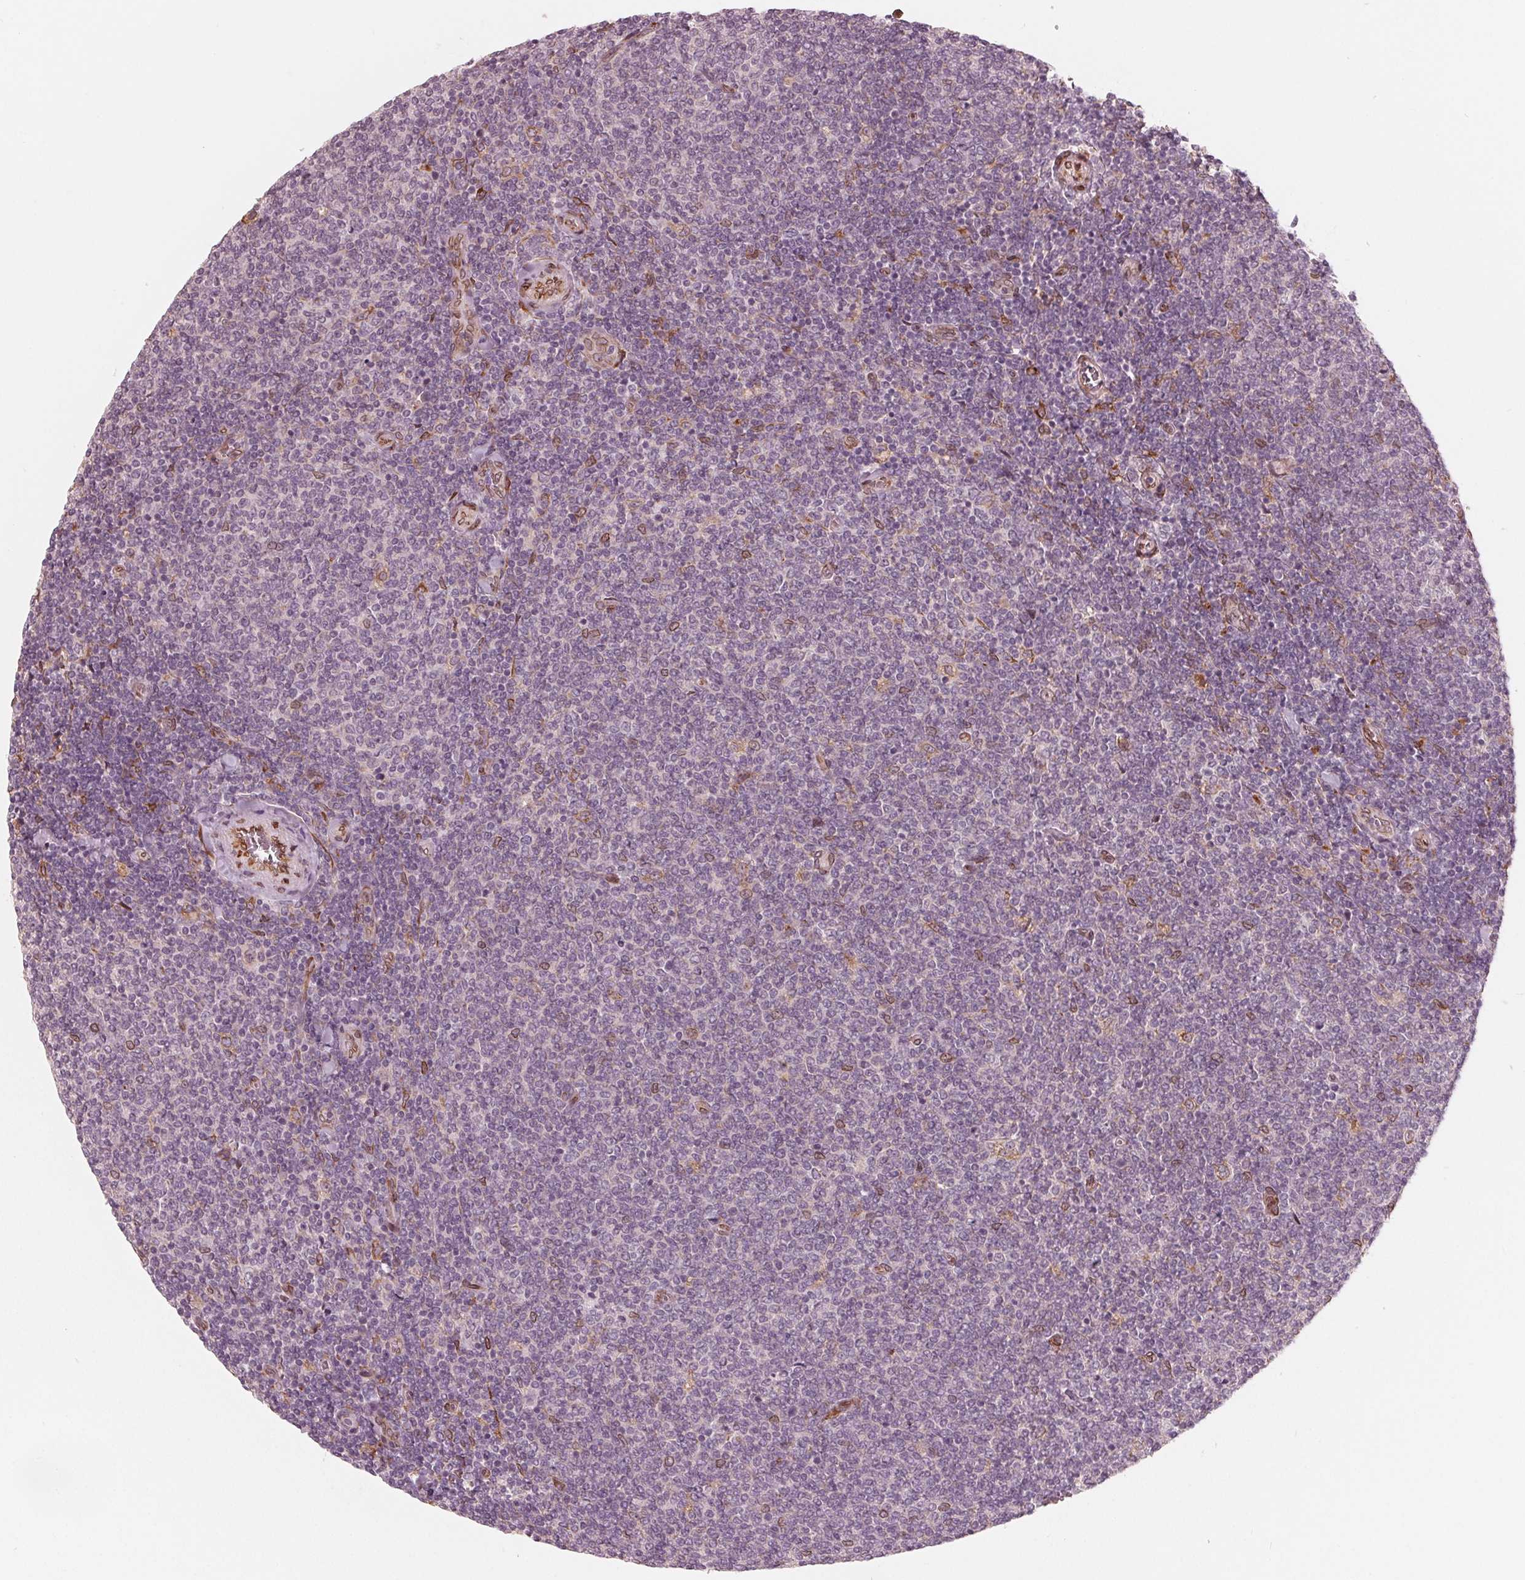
{"staining": {"intensity": "negative", "quantity": "none", "location": "none"}, "tissue": "lymphoma", "cell_type": "Tumor cells", "image_type": "cancer", "snomed": [{"axis": "morphology", "description": "Malignant lymphoma, non-Hodgkin's type, Low grade"}, {"axis": "topography", "description": "Lymph node"}], "caption": "Tumor cells are negative for brown protein staining in lymphoma.", "gene": "IKBIP", "patient": {"sex": "male", "age": 52}}